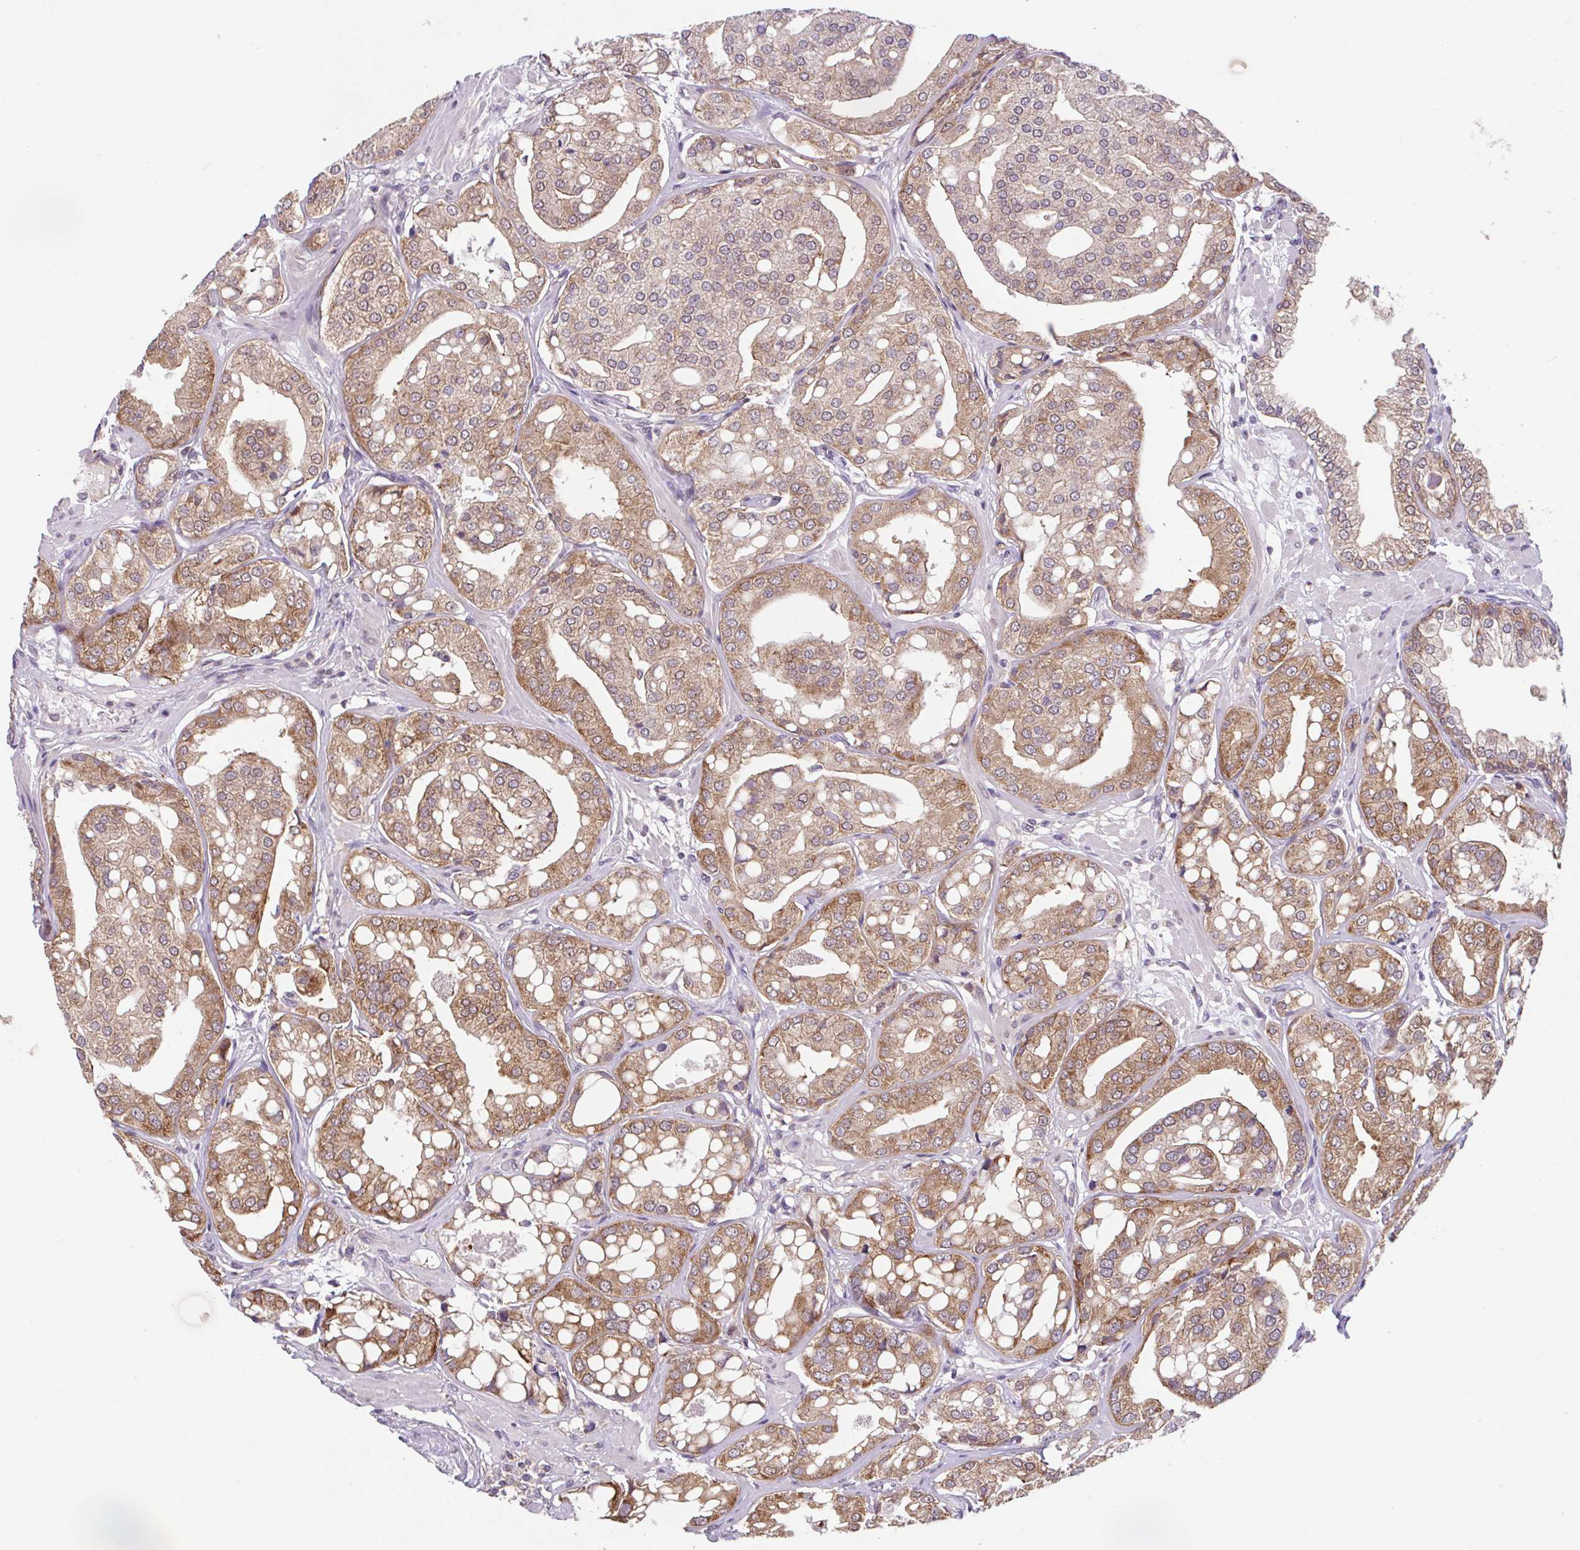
{"staining": {"intensity": "moderate", "quantity": "25%-75%", "location": "cytoplasmic/membranous"}, "tissue": "renal cancer", "cell_type": "Tumor cells", "image_type": "cancer", "snomed": [{"axis": "morphology", "description": "Adenocarcinoma, NOS"}, {"axis": "topography", "description": "Urinary bladder"}], "caption": "A brown stain labels moderate cytoplasmic/membranous expression of a protein in renal cancer (adenocarcinoma) tumor cells.", "gene": "RALBP1", "patient": {"sex": "male", "age": 61}}